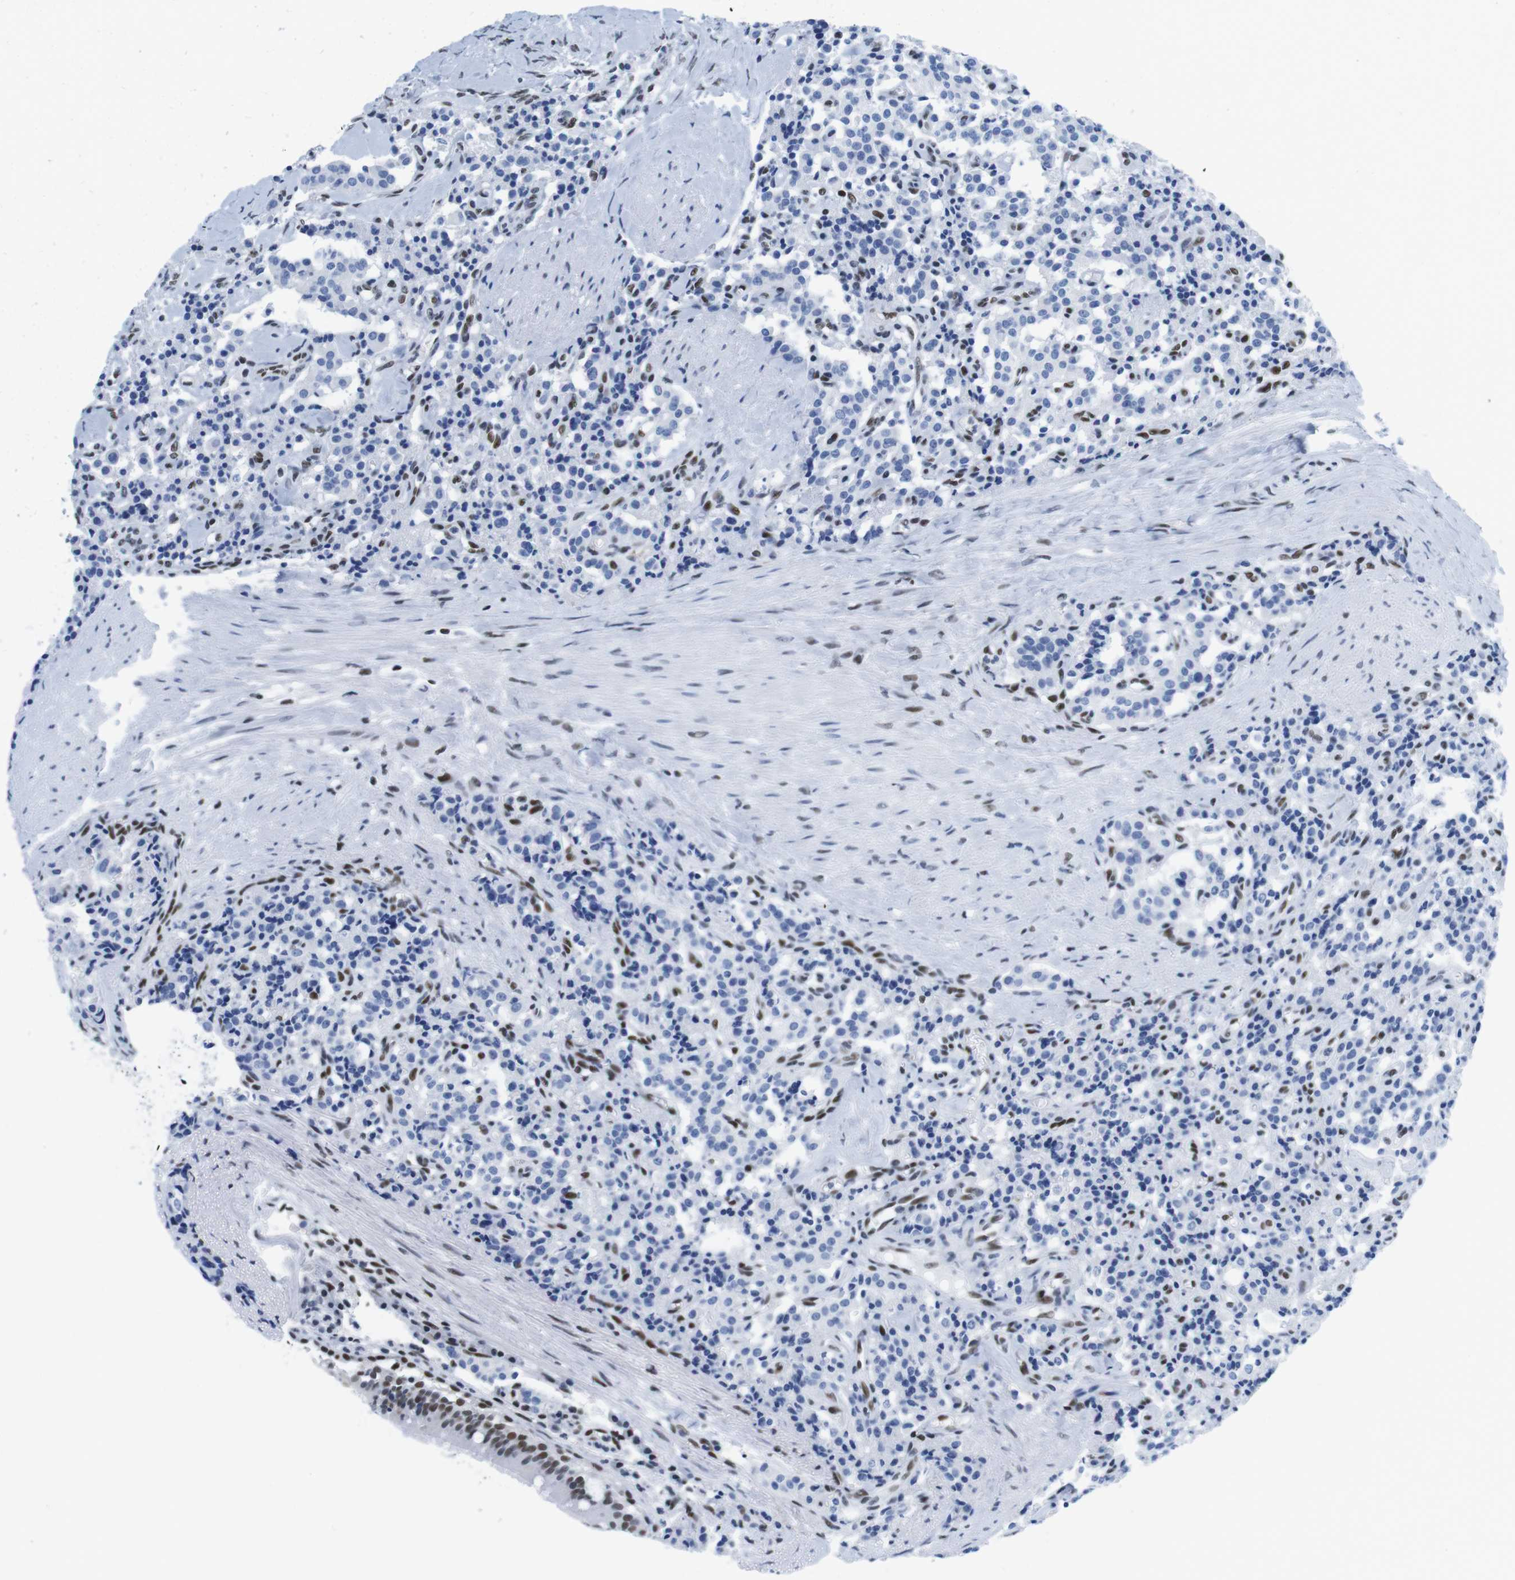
{"staining": {"intensity": "negative", "quantity": "none", "location": "none"}, "tissue": "carcinoid", "cell_type": "Tumor cells", "image_type": "cancer", "snomed": [{"axis": "morphology", "description": "Carcinoid, malignant, NOS"}, {"axis": "topography", "description": "Lung"}], "caption": "IHC of malignant carcinoid shows no staining in tumor cells.", "gene": "IFI16", "patient": {"sex": "male", "age": 30}}